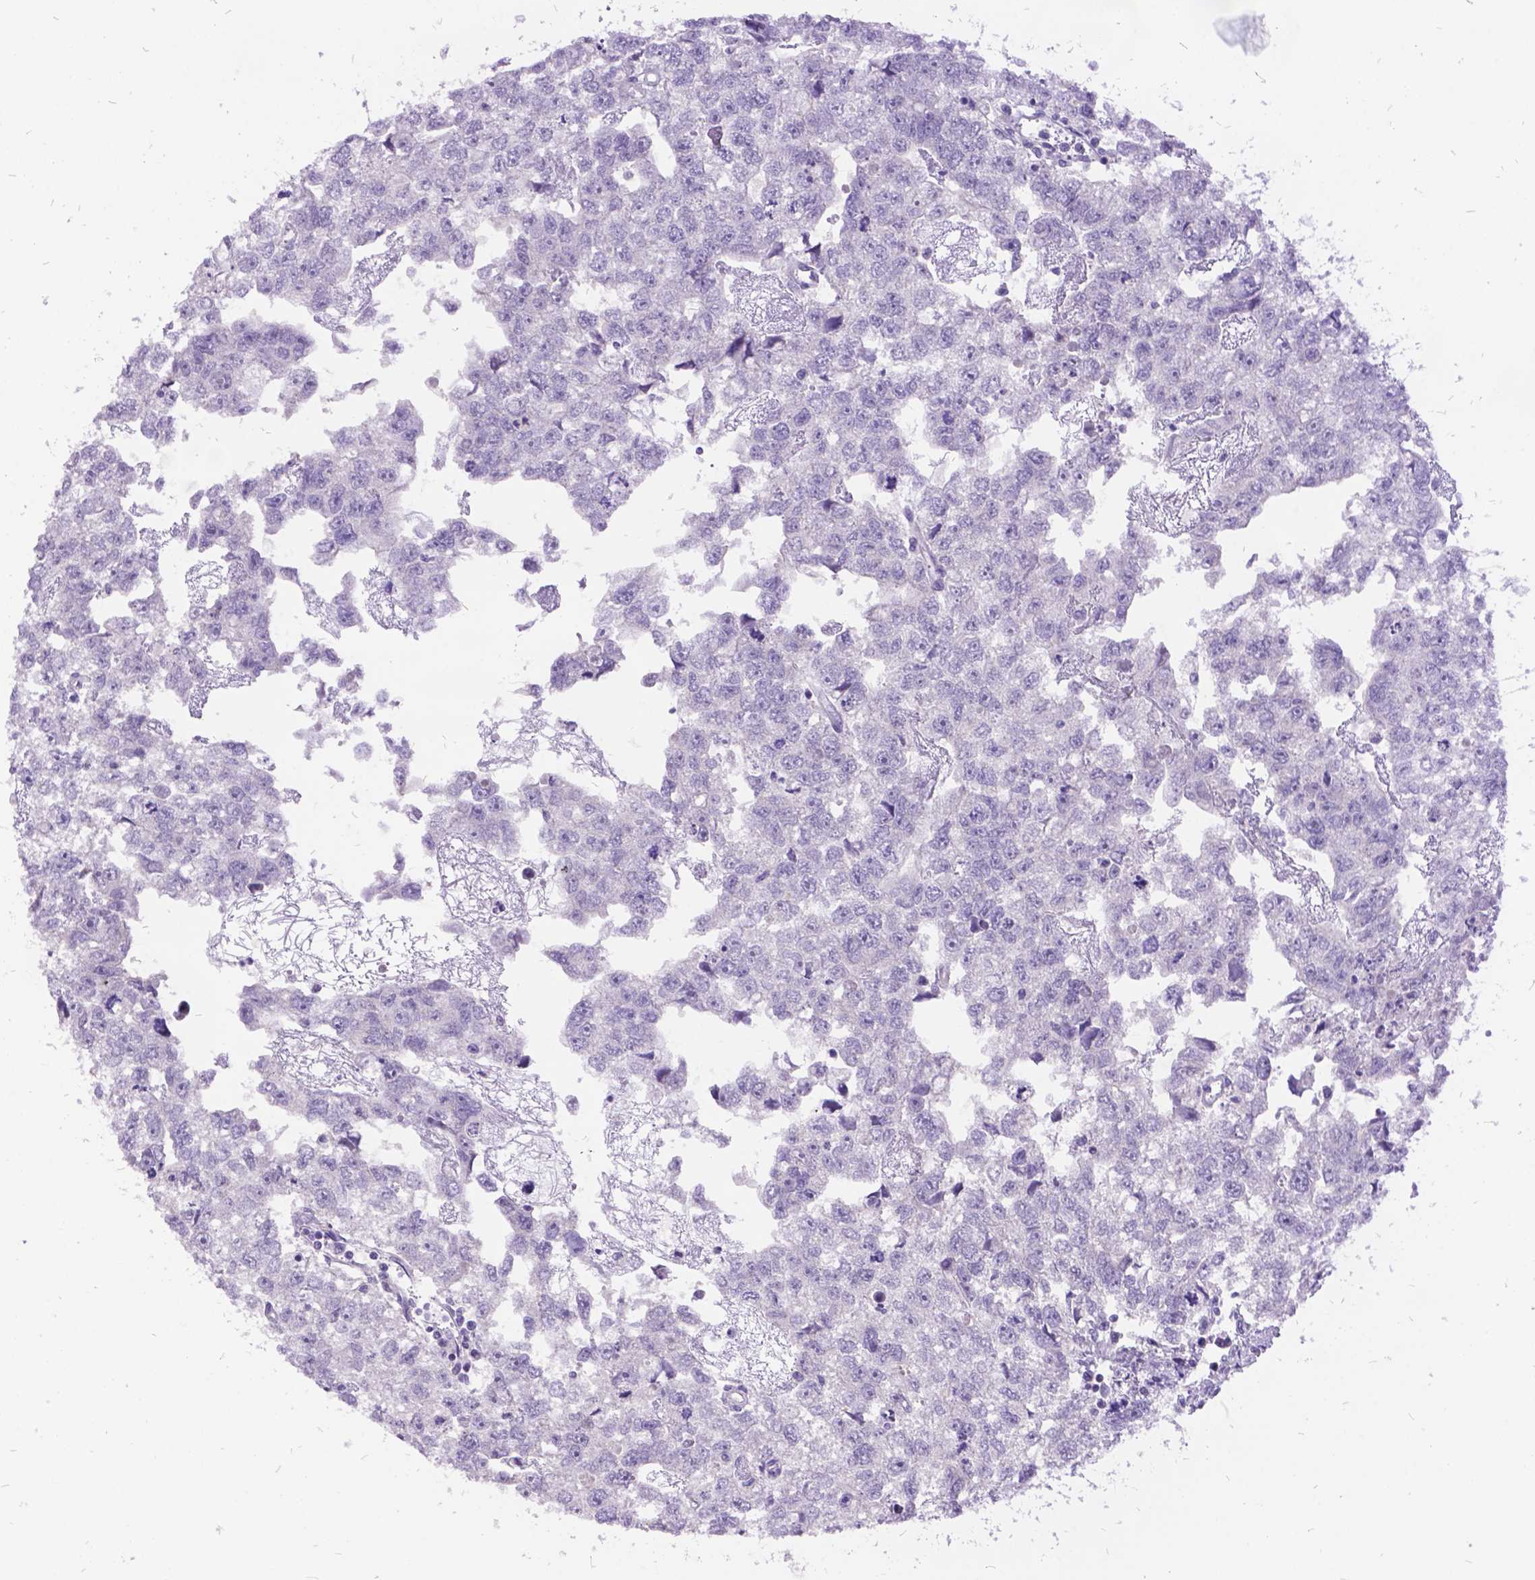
{"staining": {"intensity": "negative", "quantity": "none", "location": "none"}, "tissue": "testis cancer", "cell_type": "Tumor cells", "image_type": "cancer", "snomed": [{"axis": "morphology", "description": "Carcinoma, Embryonal, NOS"}, {"axis": "morphology", "description": "Teratoma, malignant, NOS"}, {"axis": "topography", "description": "Testis"}], "caption": "This is a image of IHC staining of testis cancer (embryonal carcinoma), which shows no positivity in tumor cells.", "gene": "ITGB6", "patient": {"sex": "male", "age": 44}}